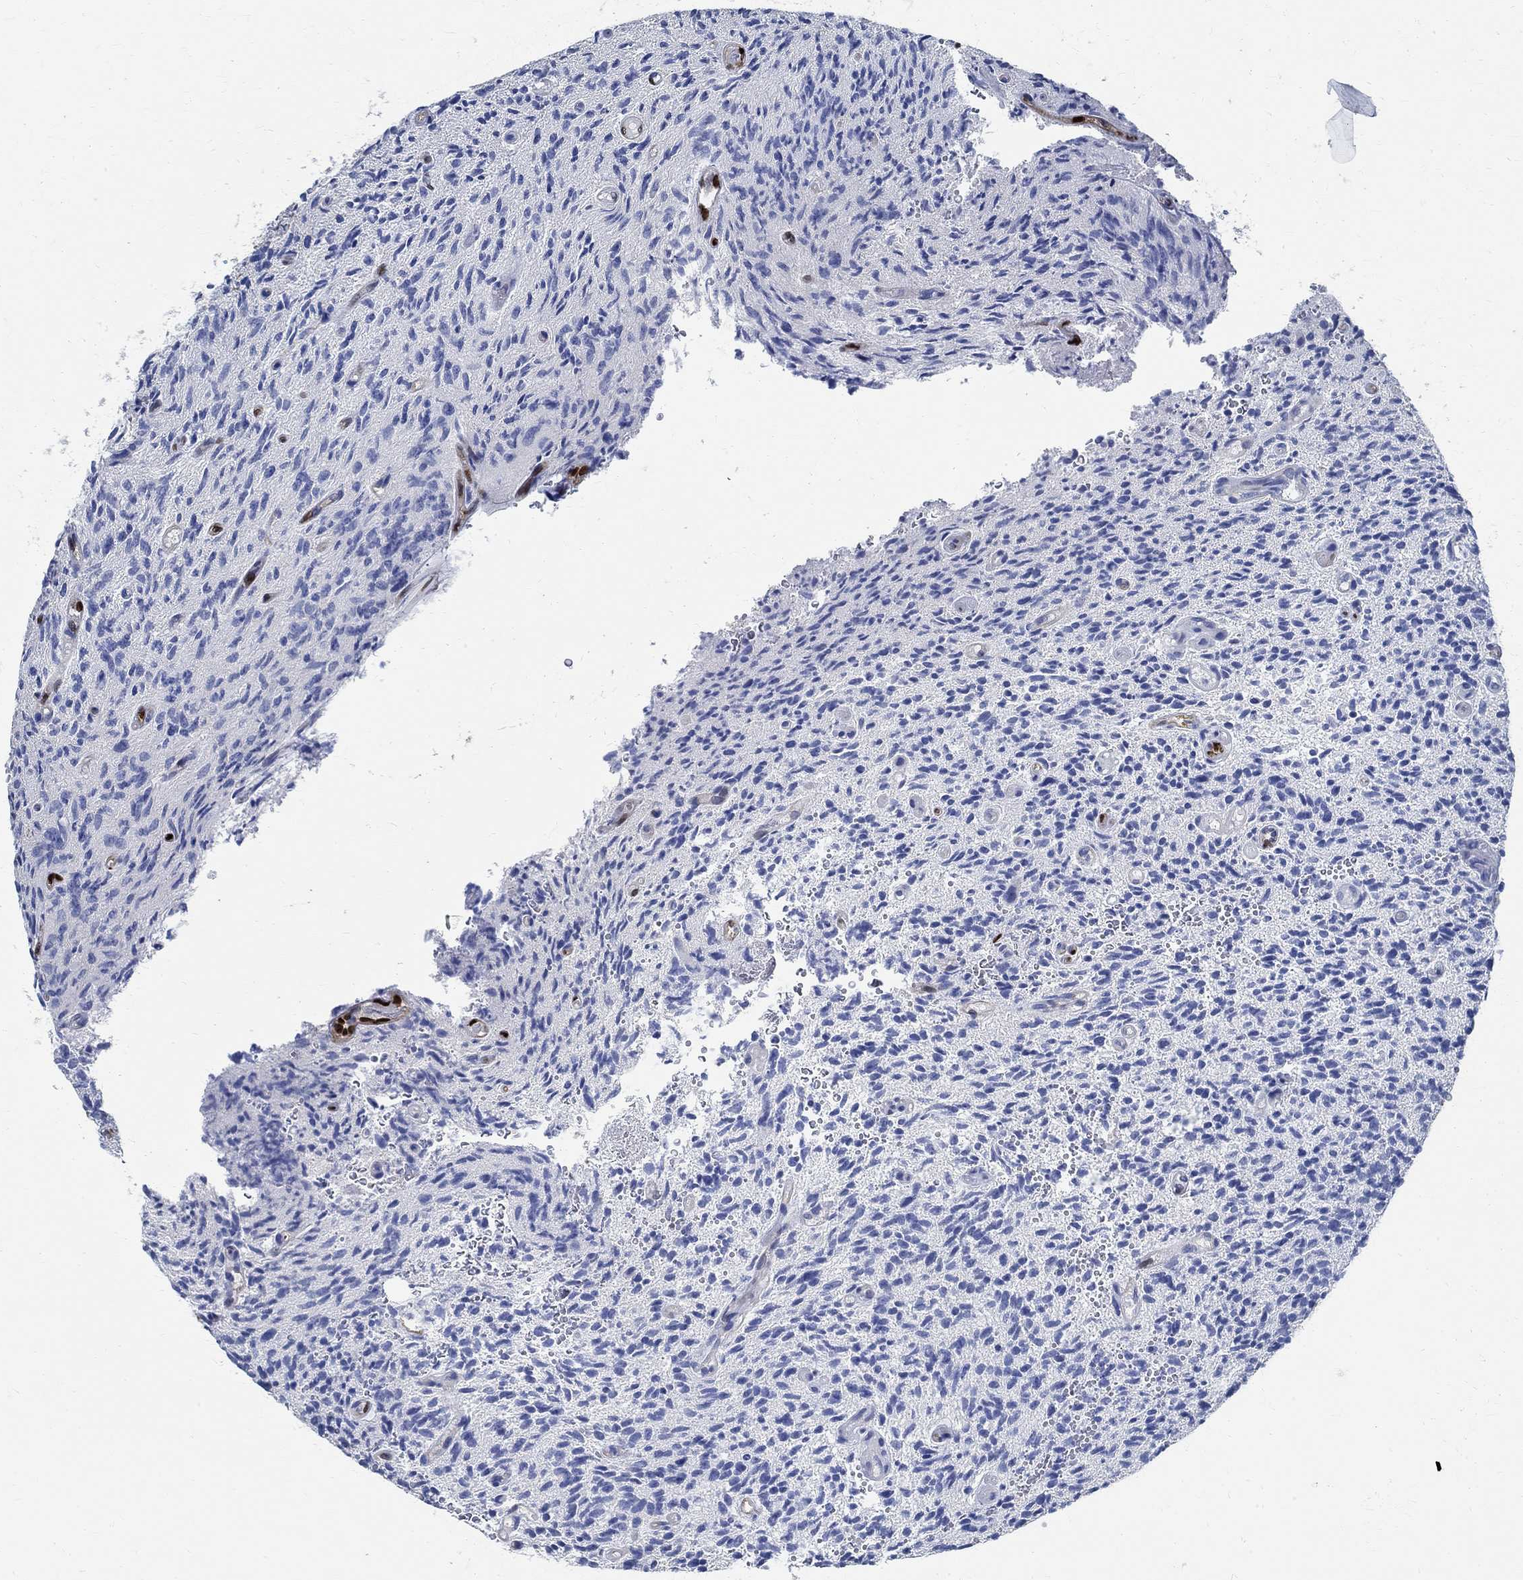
{"staining": {"intensity": "negative", "quantity": "none", "location": "none"}, "tissue": "glioma", "cell_type": "Tumor cells", "image_type": "cancer", "snomed": [{"axis": "morphology", "description": "Glioma, malignant, High grade"}, {"axis": "topography", "description": "Brain"}], "caption": "Immunohistochemistry (IHC) of high-grade glioma (malignant) reveals no expression in tumor cells.", "gene": "PRX", "patient": {"sex": "male", "age": 64}}